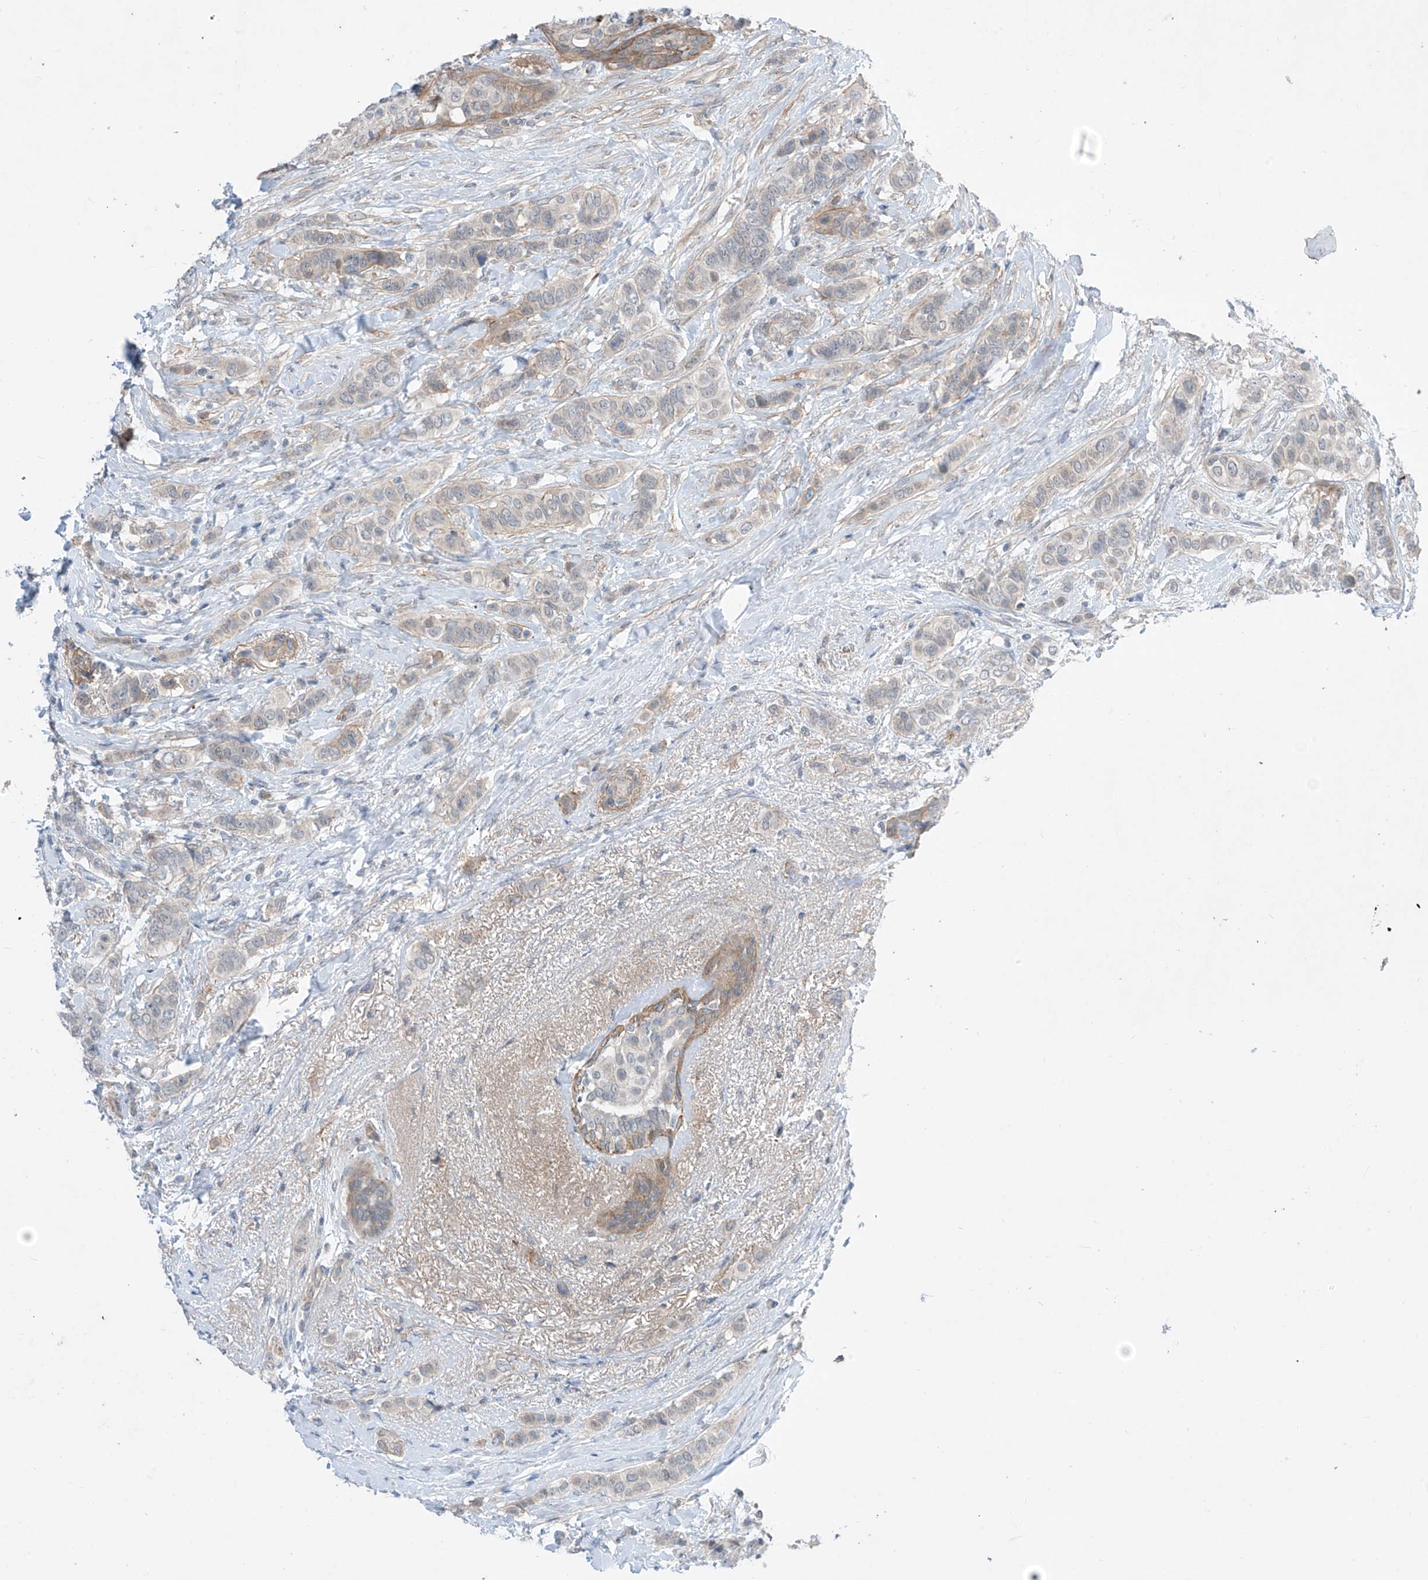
{"staining": {"intensity": "negative", "quantity": "none", "location": "none"}, "tissue": "breast cancer", "cell_type": "Tumor cells", "image_type": "cancer", "snomed": [{"axis": "morphology", "description": "Lobular carcinoma"}, {"axis": "topography", "description": "Breast"}], "caption": "This is an immunohistochemistry histopathology image of breast lobular carcinoma. There is no positivity in tumor cells.", "gene": "ABLIM2", "patient": {"sex": "female", "age": 51}}